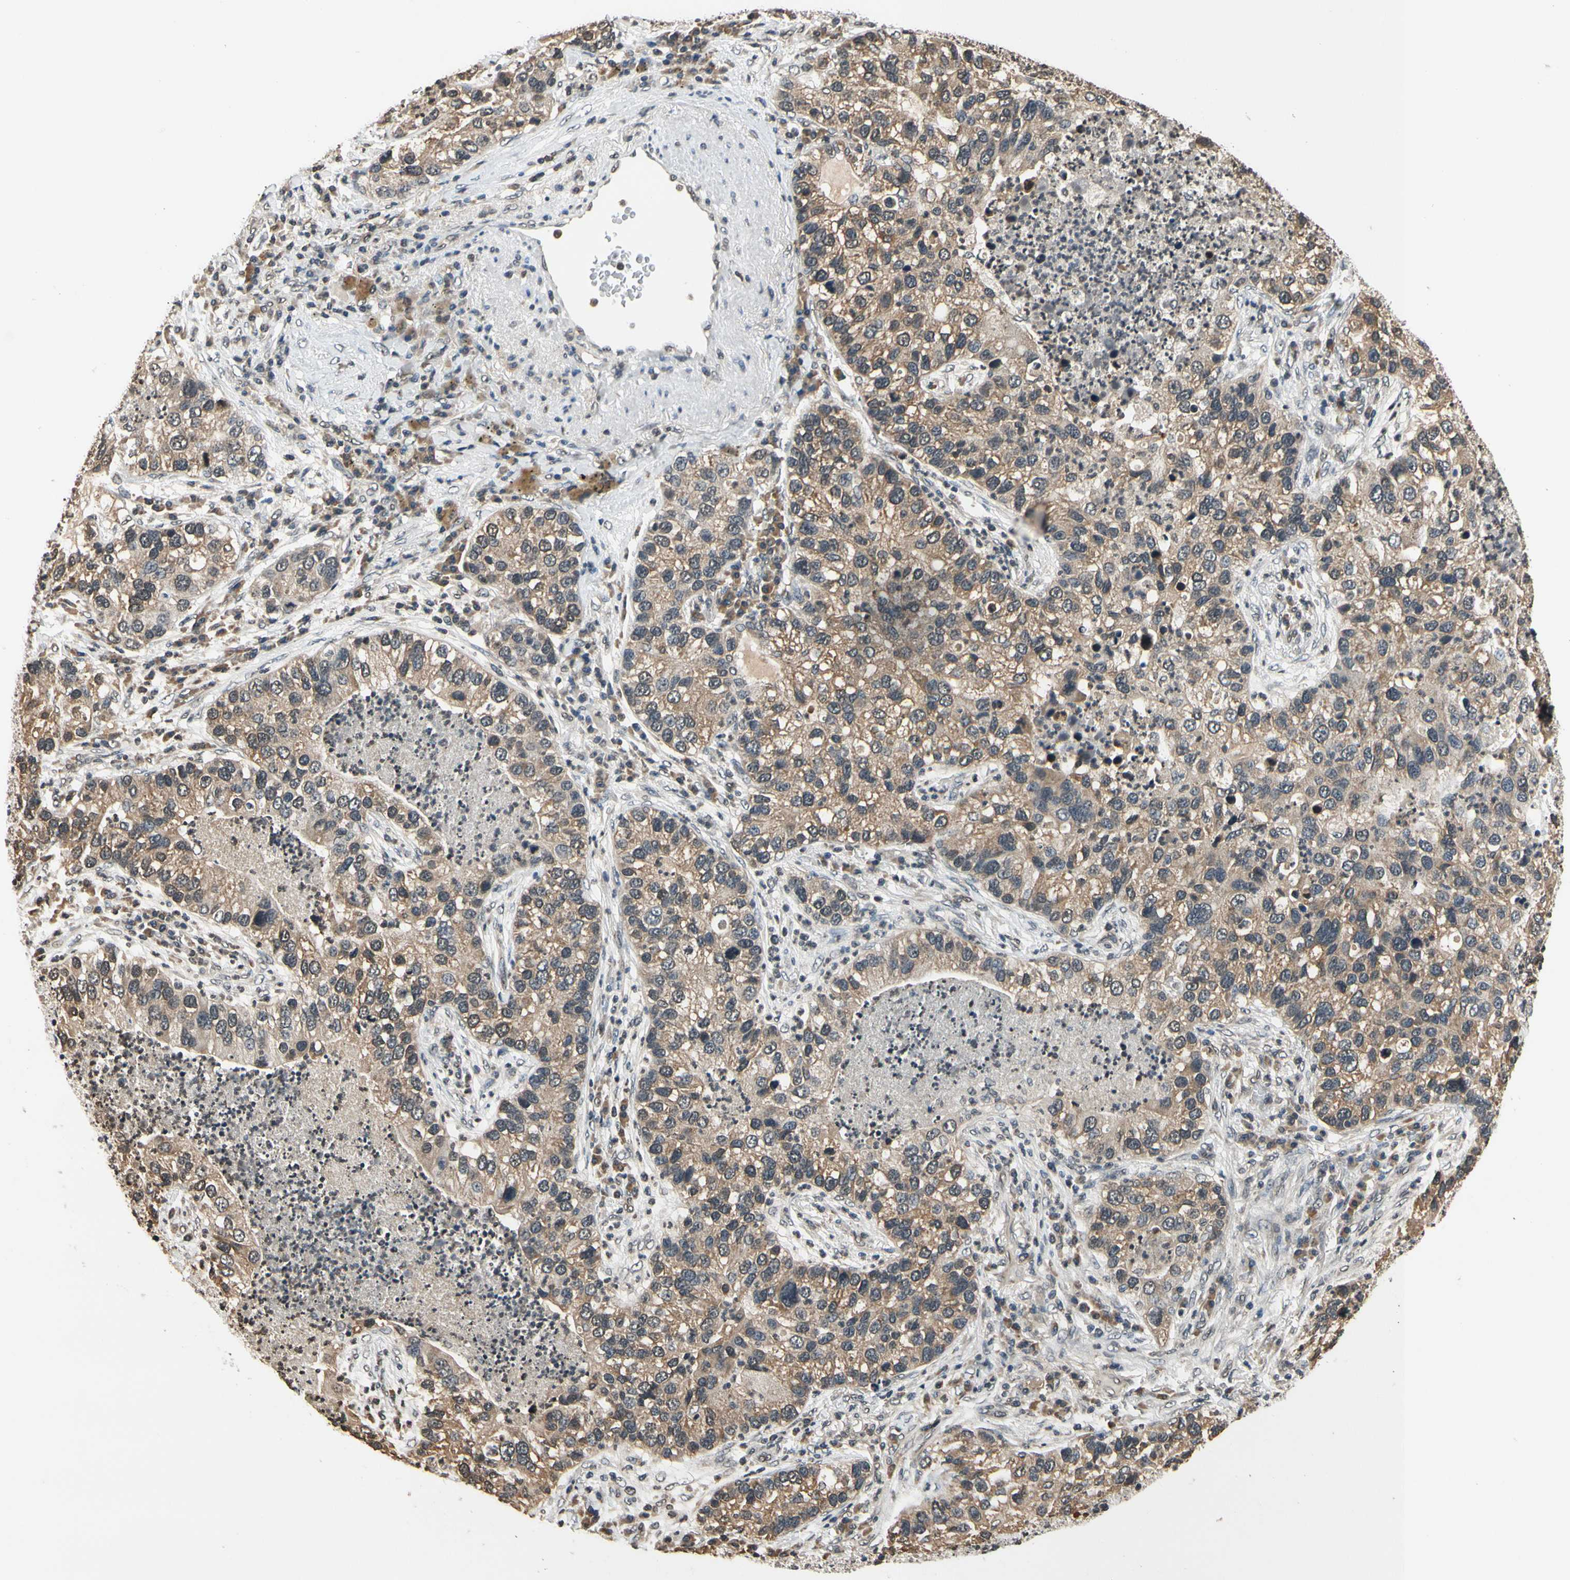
{"staining": {"intensity": "moderate", "quantity": ">75%", "location": "cytoplasmic/membranous"}, "tissue": "lung cancer", "cell_type": "Tumor cells", "image_type": "cancer", "snomed": [{"axis": "morphology", "description": "Normal tissue, NOS"}, {"axis": "morphology", "description": "Adenocarcinoma, NOS"}, {"axis": "topography", "description": "Bronchus"}, {"axis": "topography", "description": "Lung"}], "caption": "DAB (3,3'-diaminobenzidine) immunohistochemical staining of human lung cancer reveals moderate cytoplasmic/membranous protein staining in about >75% of tumor cells.", "gene": "GCLC", "patient": {"sex": "male", "age": 54}}